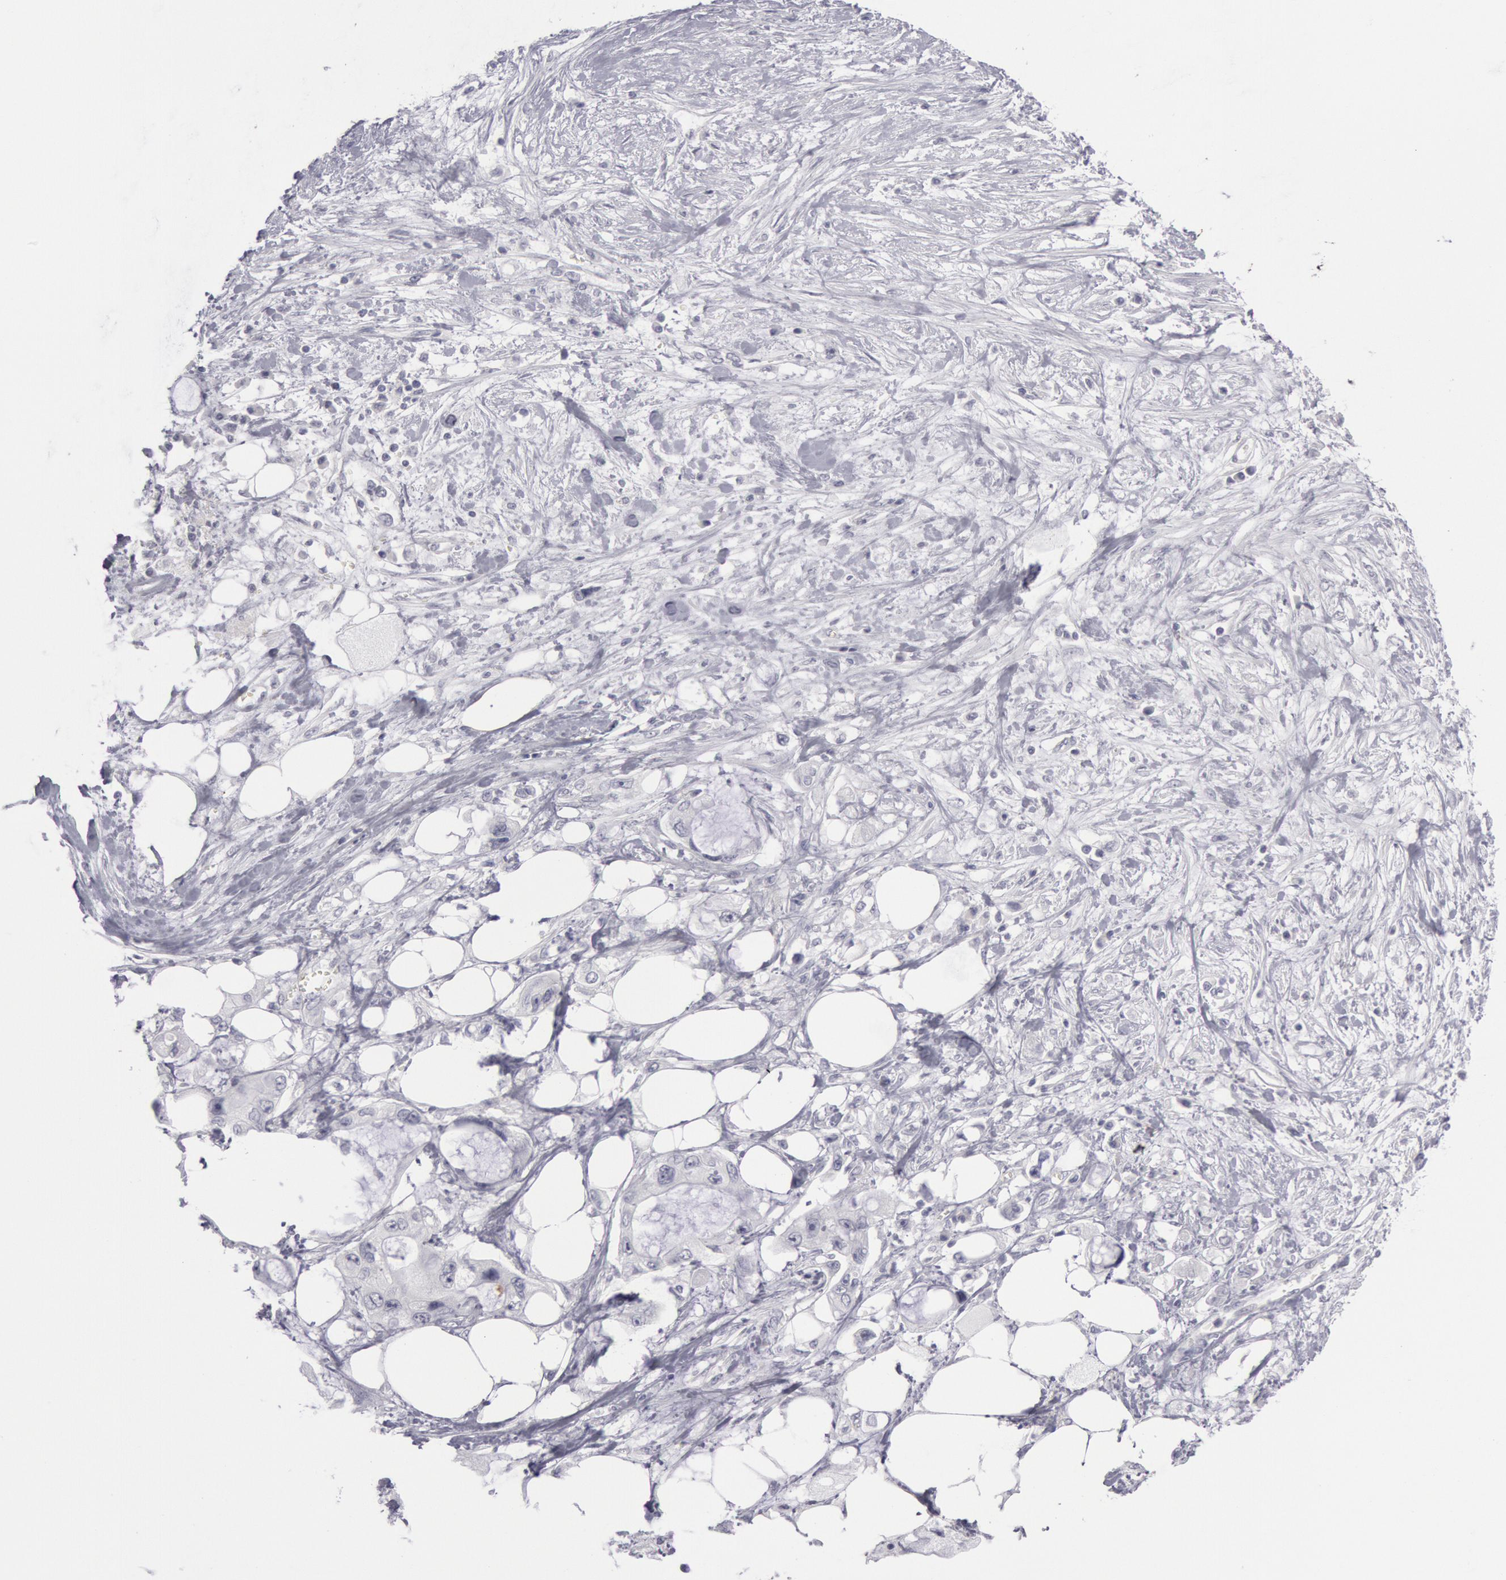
{"staining": {"intensity": "negative", "quantity": "none", "location": "none"}, "tissue": "pancreatic cancer", "cell_type": "Tumor cells", "image_type": "cancer", "snomed": [{"axis": "morphology", "description": "Adenocarcinoma, NOS"}, {"axis": "topography", "description": "Pancreas"}, {"axis": "topography", "description": "Stomach, upper"}], "caption": "Immunohistochemistry (IHC) photomicrograph of pancreatic cancer stained for a protein (brown), which exhibits no staining in tumor cells.", "gene": "KRT16", "patient": {"sex": "male", "age": 77}}